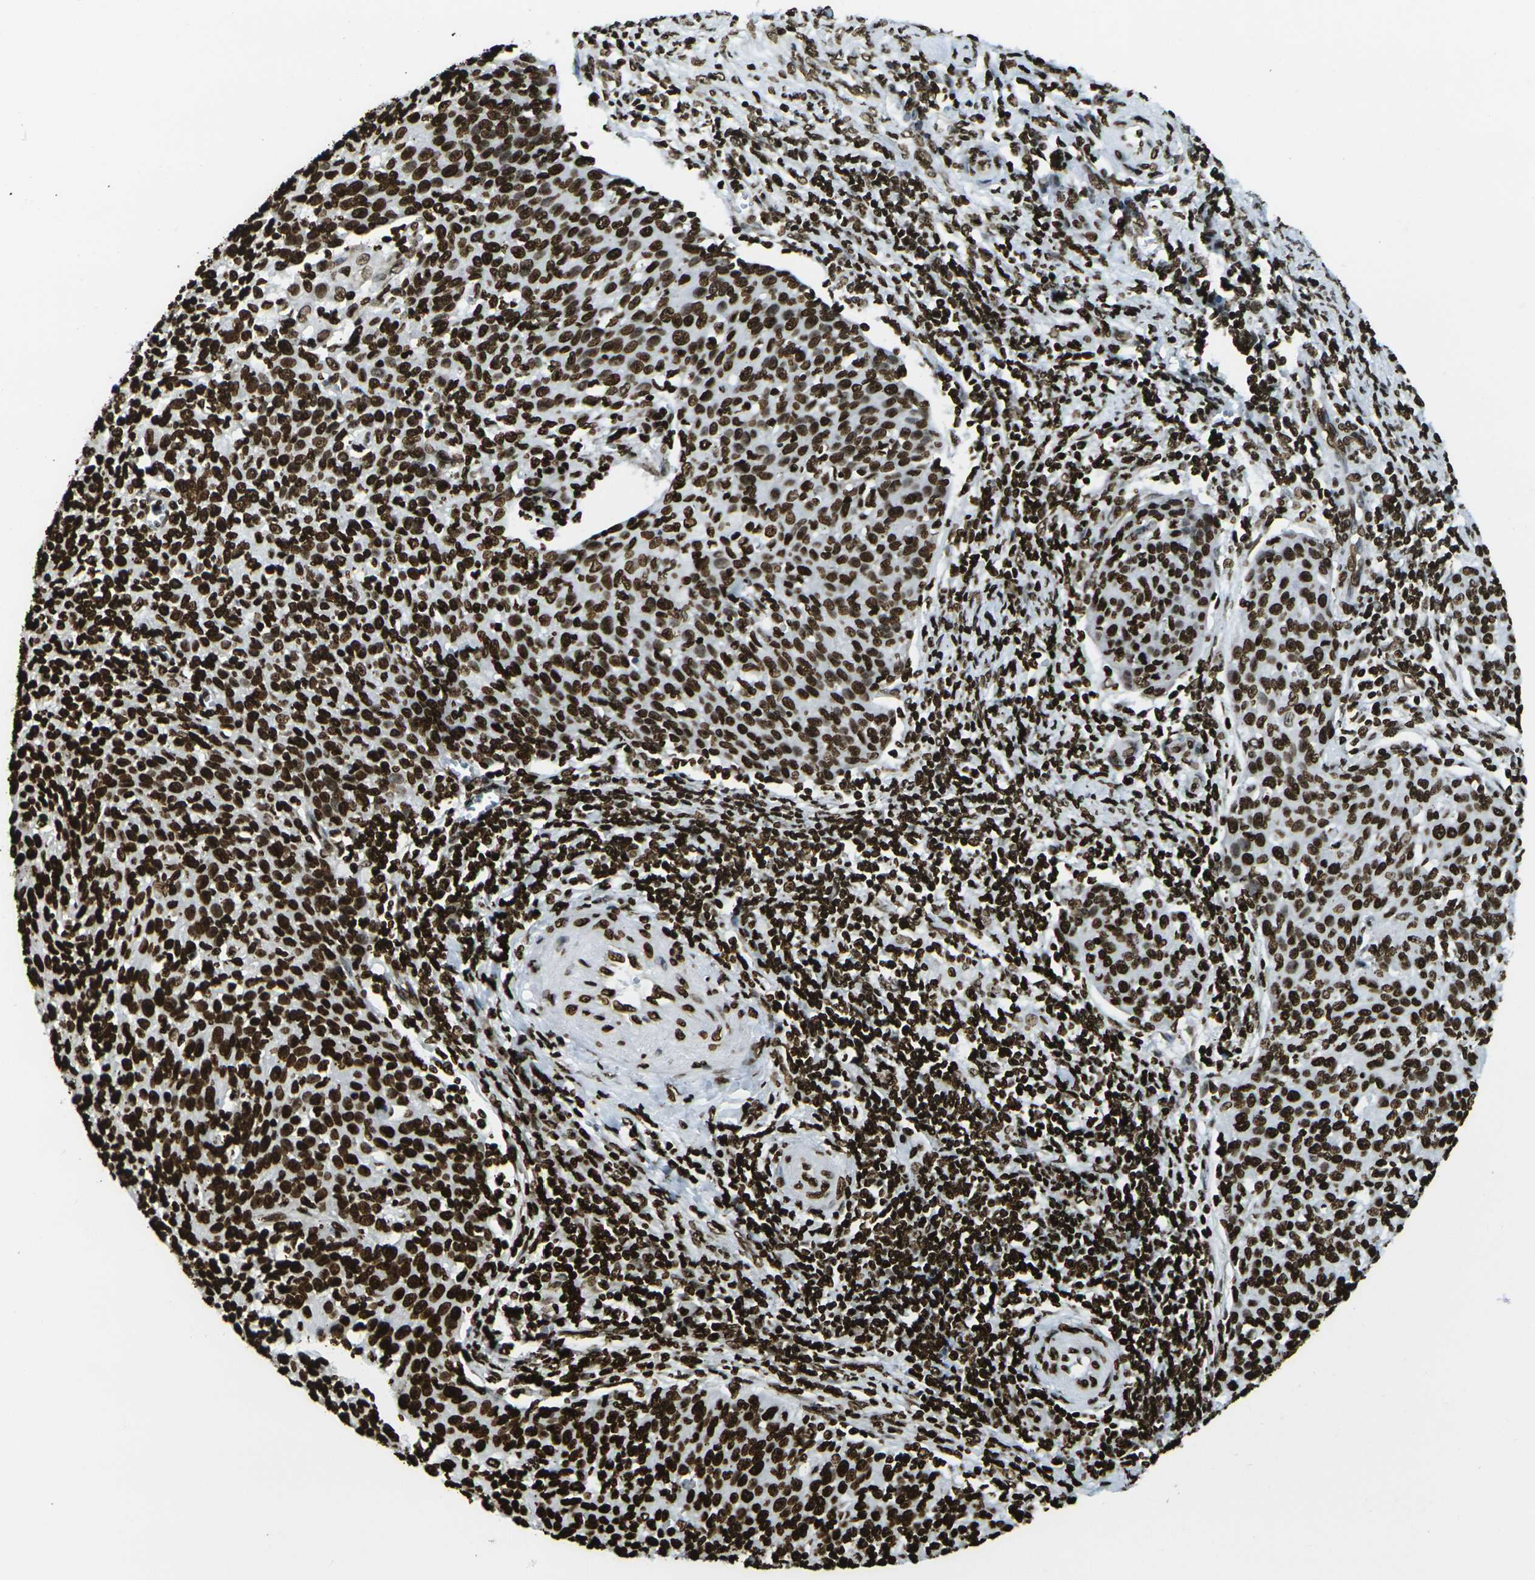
{"staining": {"intensity": "strong", "quantity": ">75%", "location": "nuclear"}, "tissue": "cervical cancer", "cell_type": "Tumor cells", "image_type": "cancer", "snomed": [{"axis": "morphology", "description": "Squamous cell carcinoma, NOS"}, {"axis": "topography", "description": "Cervix"}], "caption": "Immunohistochemistry (IHC) (DAB) staining of human squamous cell carcinoma (cervical) shows strong nuclear protein expression in approximately >75% of tumor cells.", "gene": "H1-2", "patient": {"sex": "female", "age": 38}}